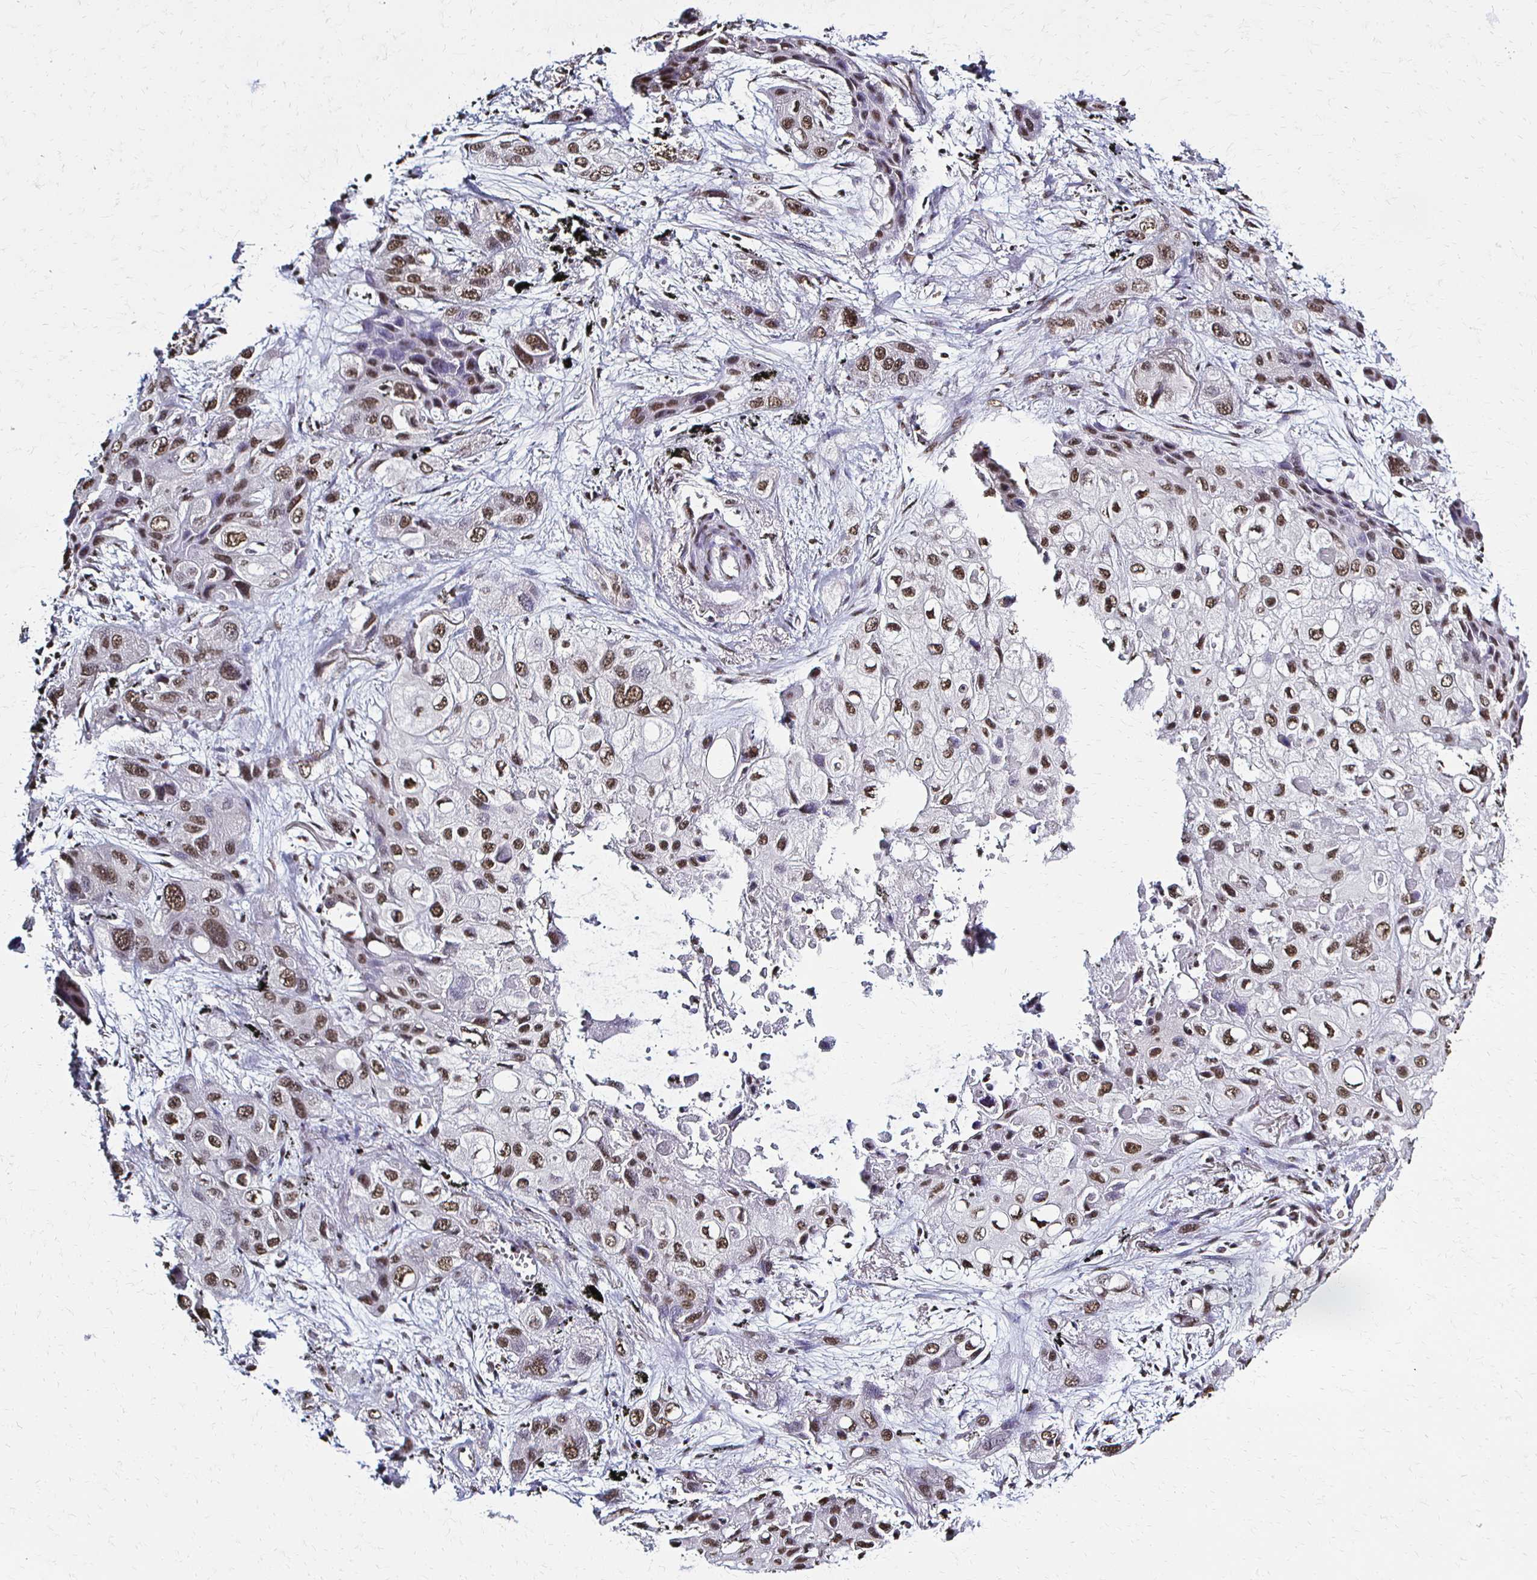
{"staining": {"intensity": "moderate", "quantity": ">75%", "location": "nuclear"}, "tissue": "lung cancer", "cell_type": "Tumor cells", "image_type": "cancer", "snomed": [{"axis": "morphology", "description": "Squamous cell carcinoma, NOS"}, {"axis": "morphology", "description": "Squamous cell carcinoma, metastatic, NOS"}, {"axis": "topography", "description": "Lung"}], "caption": "Protein positivity by immunohistochemistry reveals moderate nuclear expression in approximately >75% of tumor cells in lung cancer.", "gene": "HOXA9", "patient": {"sex": "male", "age": 59}}